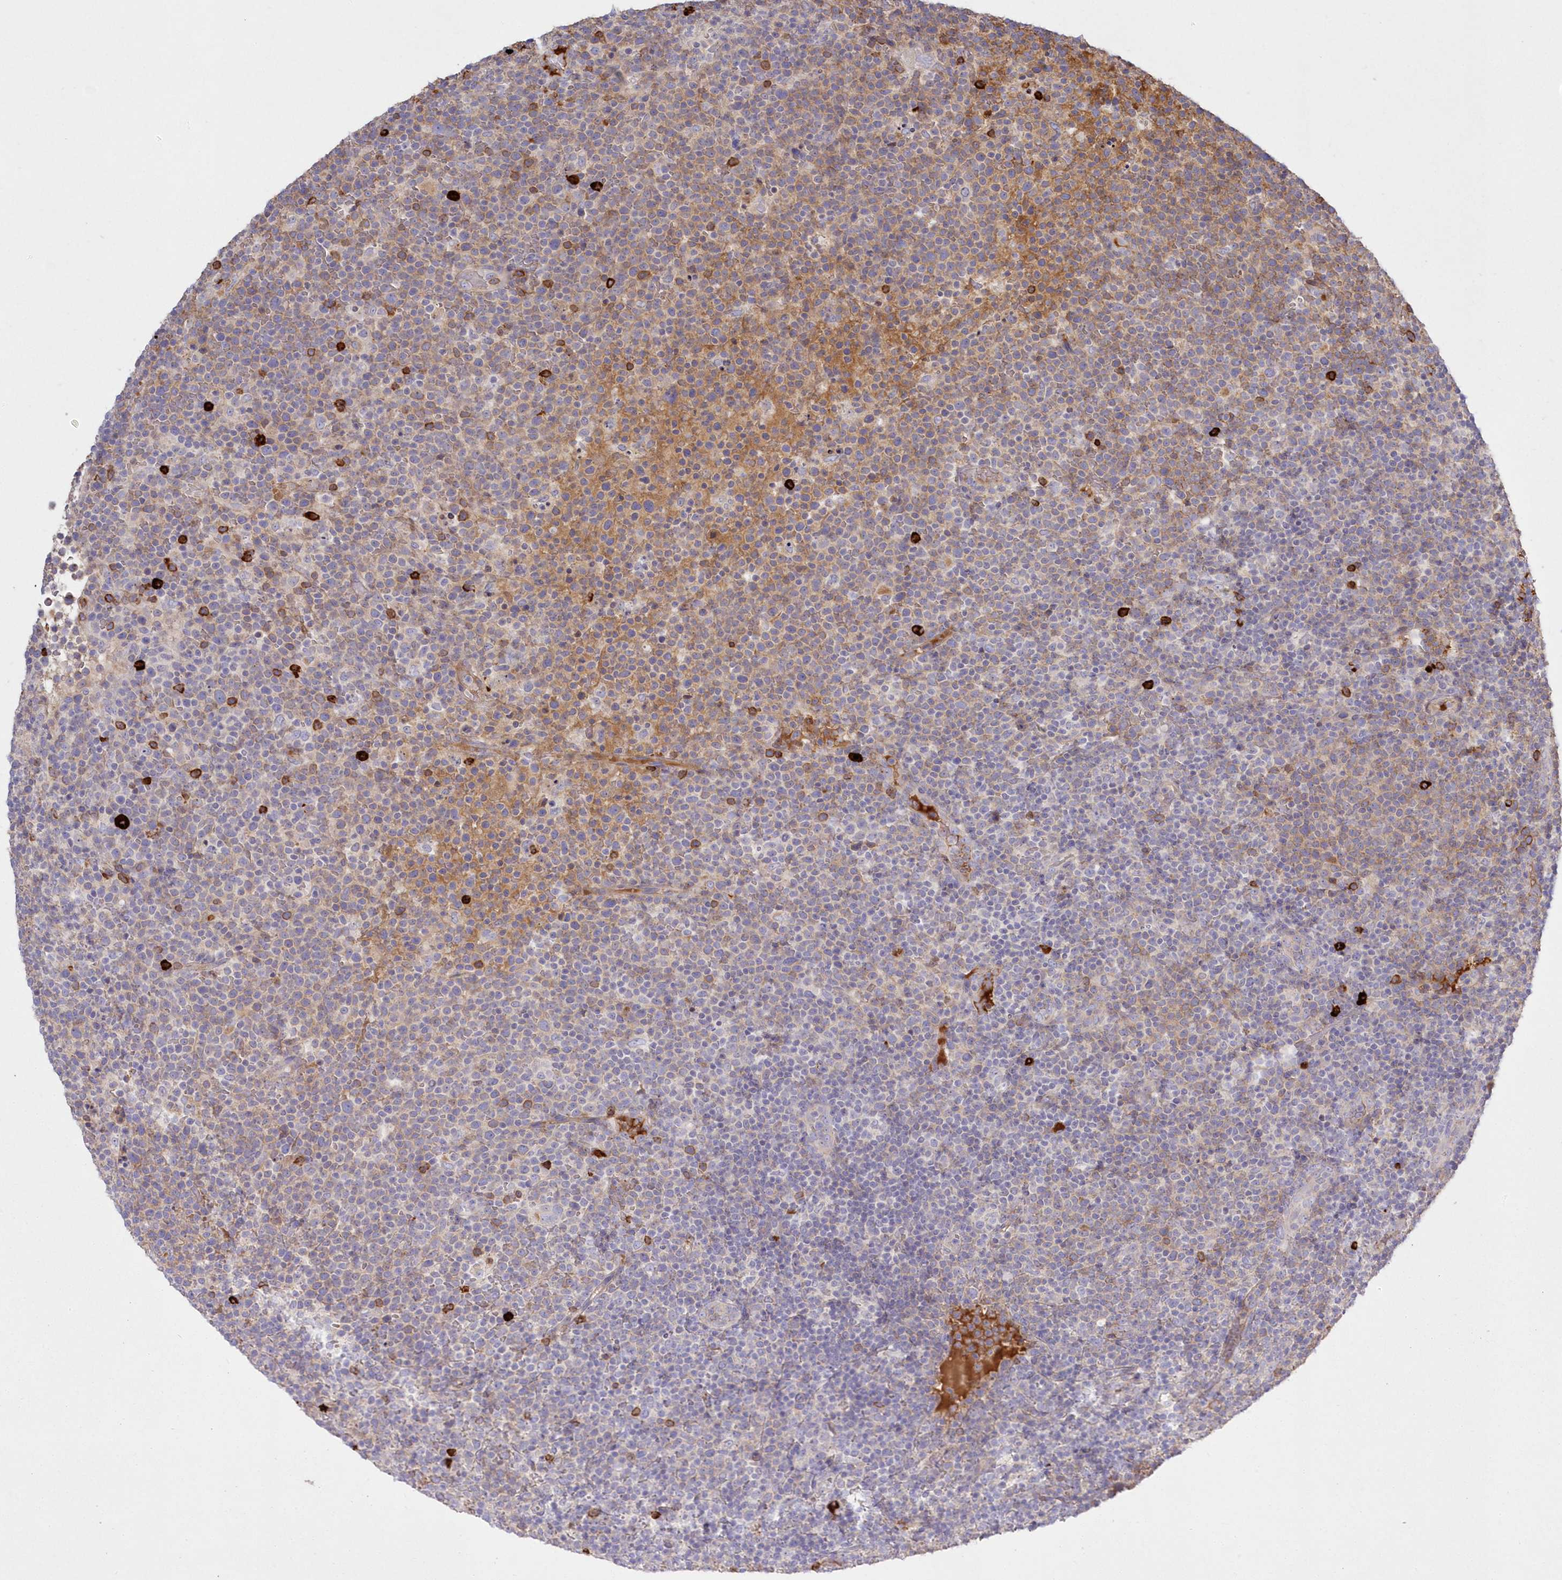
{"staining": {"intensity": "weak", "quantity": "<25%", "location": "cytoplasmic/membranous"}, "tissue": "lymphoma", "cell_type": "Tumor cells", "image_type": "cancer", "snomed": [{"axis": "morphology", "description": "Malignant lymphoma, non-Hodgkin's type, High grade"}, {"axis": "topography", "description": "Lymph node"}], "caption": "The immunohistochemistry (IHC) photomicrograph has no significant positivity in tumor cells of high-grade malignant lymphoma, non-Hodgkin's type tissue.", "gene": "WBP1L", "patient": {"sex": "male", "age": 61}}